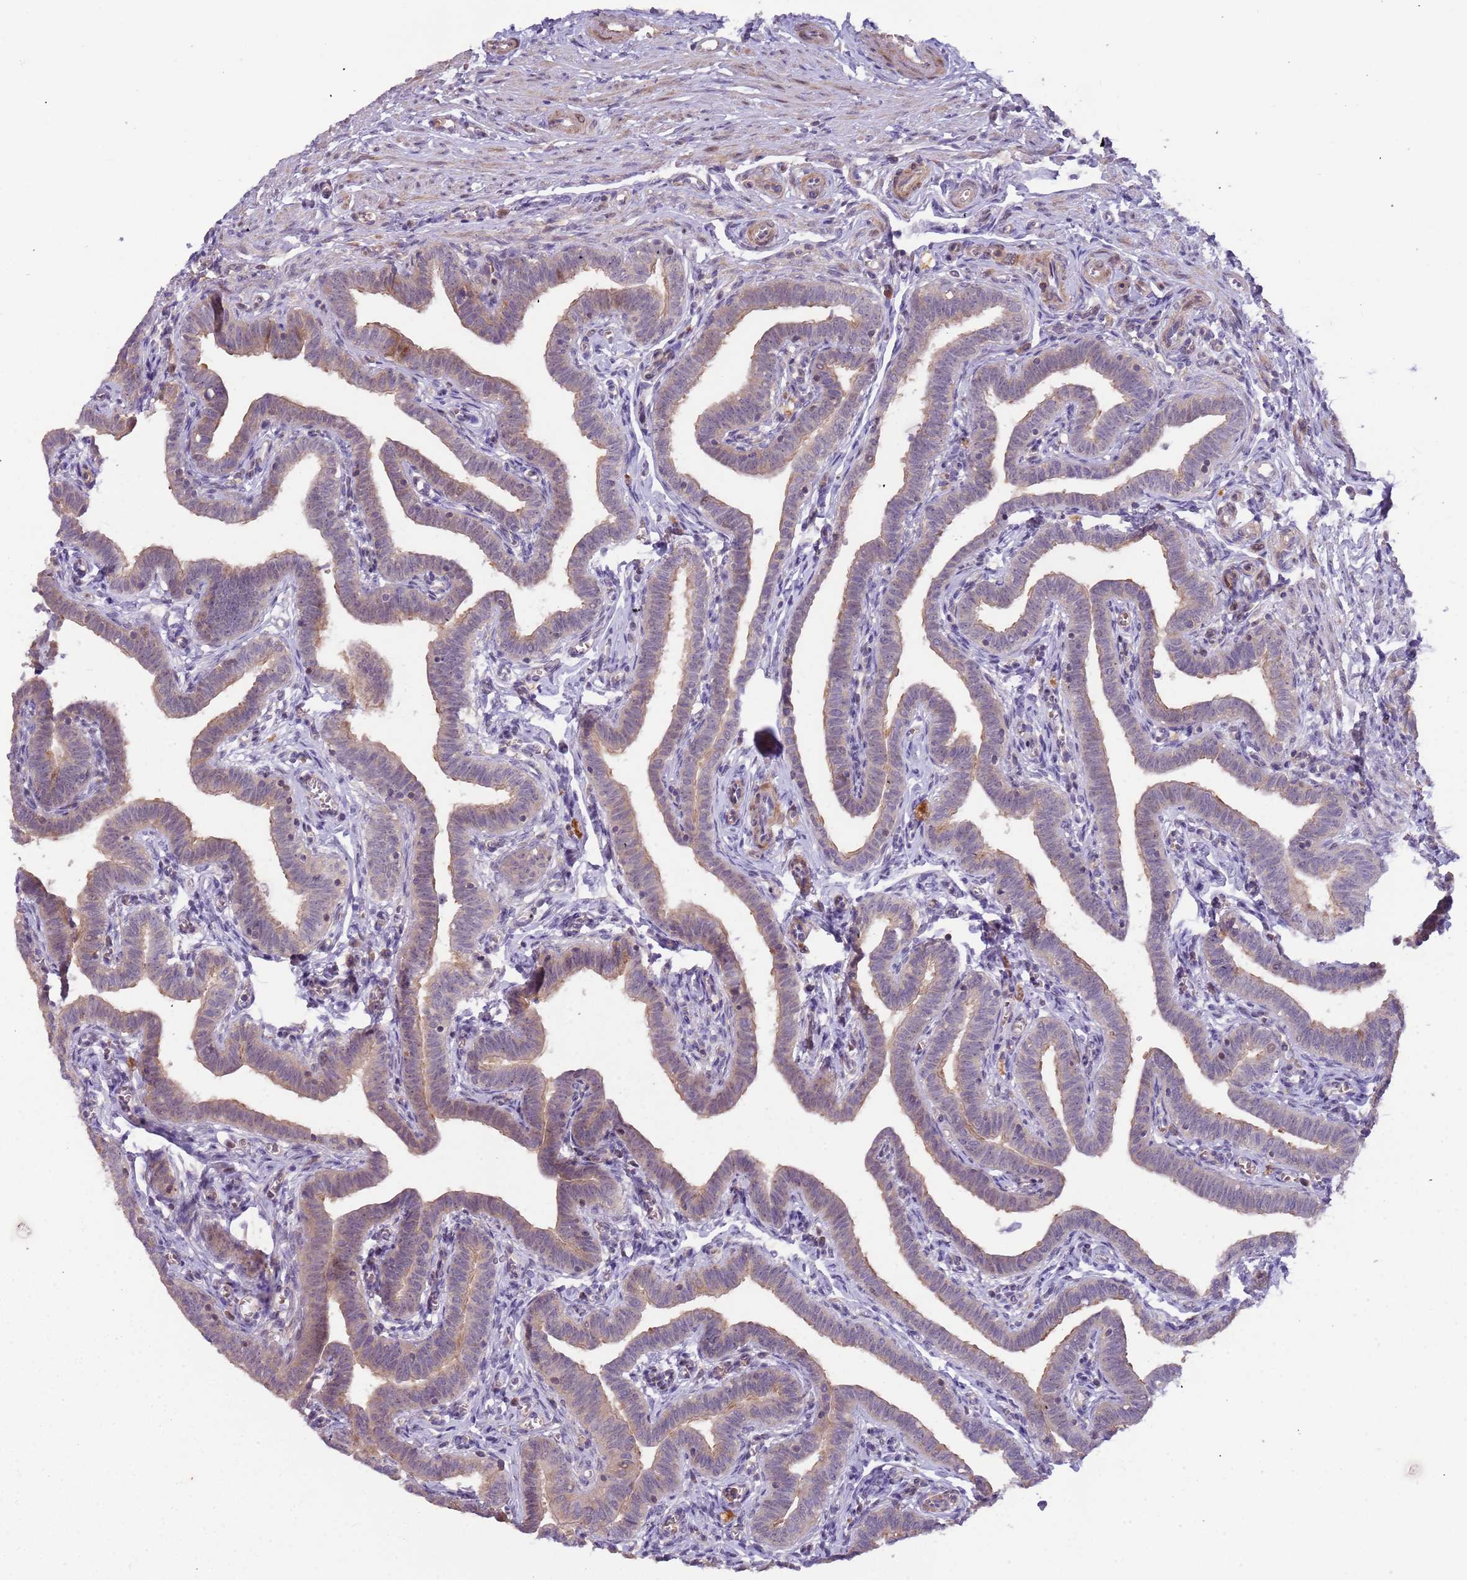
{"staining": {"intensity": "moderate", "quantity": "25%-75%", "location": "cytoplasmic/membranous"}, "tissue": "fallopian tube", "cell_type": "Glandular cells", "image_type": "normal", "snomed": [{"axis": "morphology", "description": "Normal tissue, NOS"}, {"axis": "topography", "description": "Fallopian tube"}], "caption": "Approximately 25%-75% of glandular cells in benign fallopian tube show moderate cytoplasmic/membranous protein staining as visualized by brown immunohistochemical staining.", "gene": "TRAPPC6B", "patient": {"sex": "female", "age": 36}}